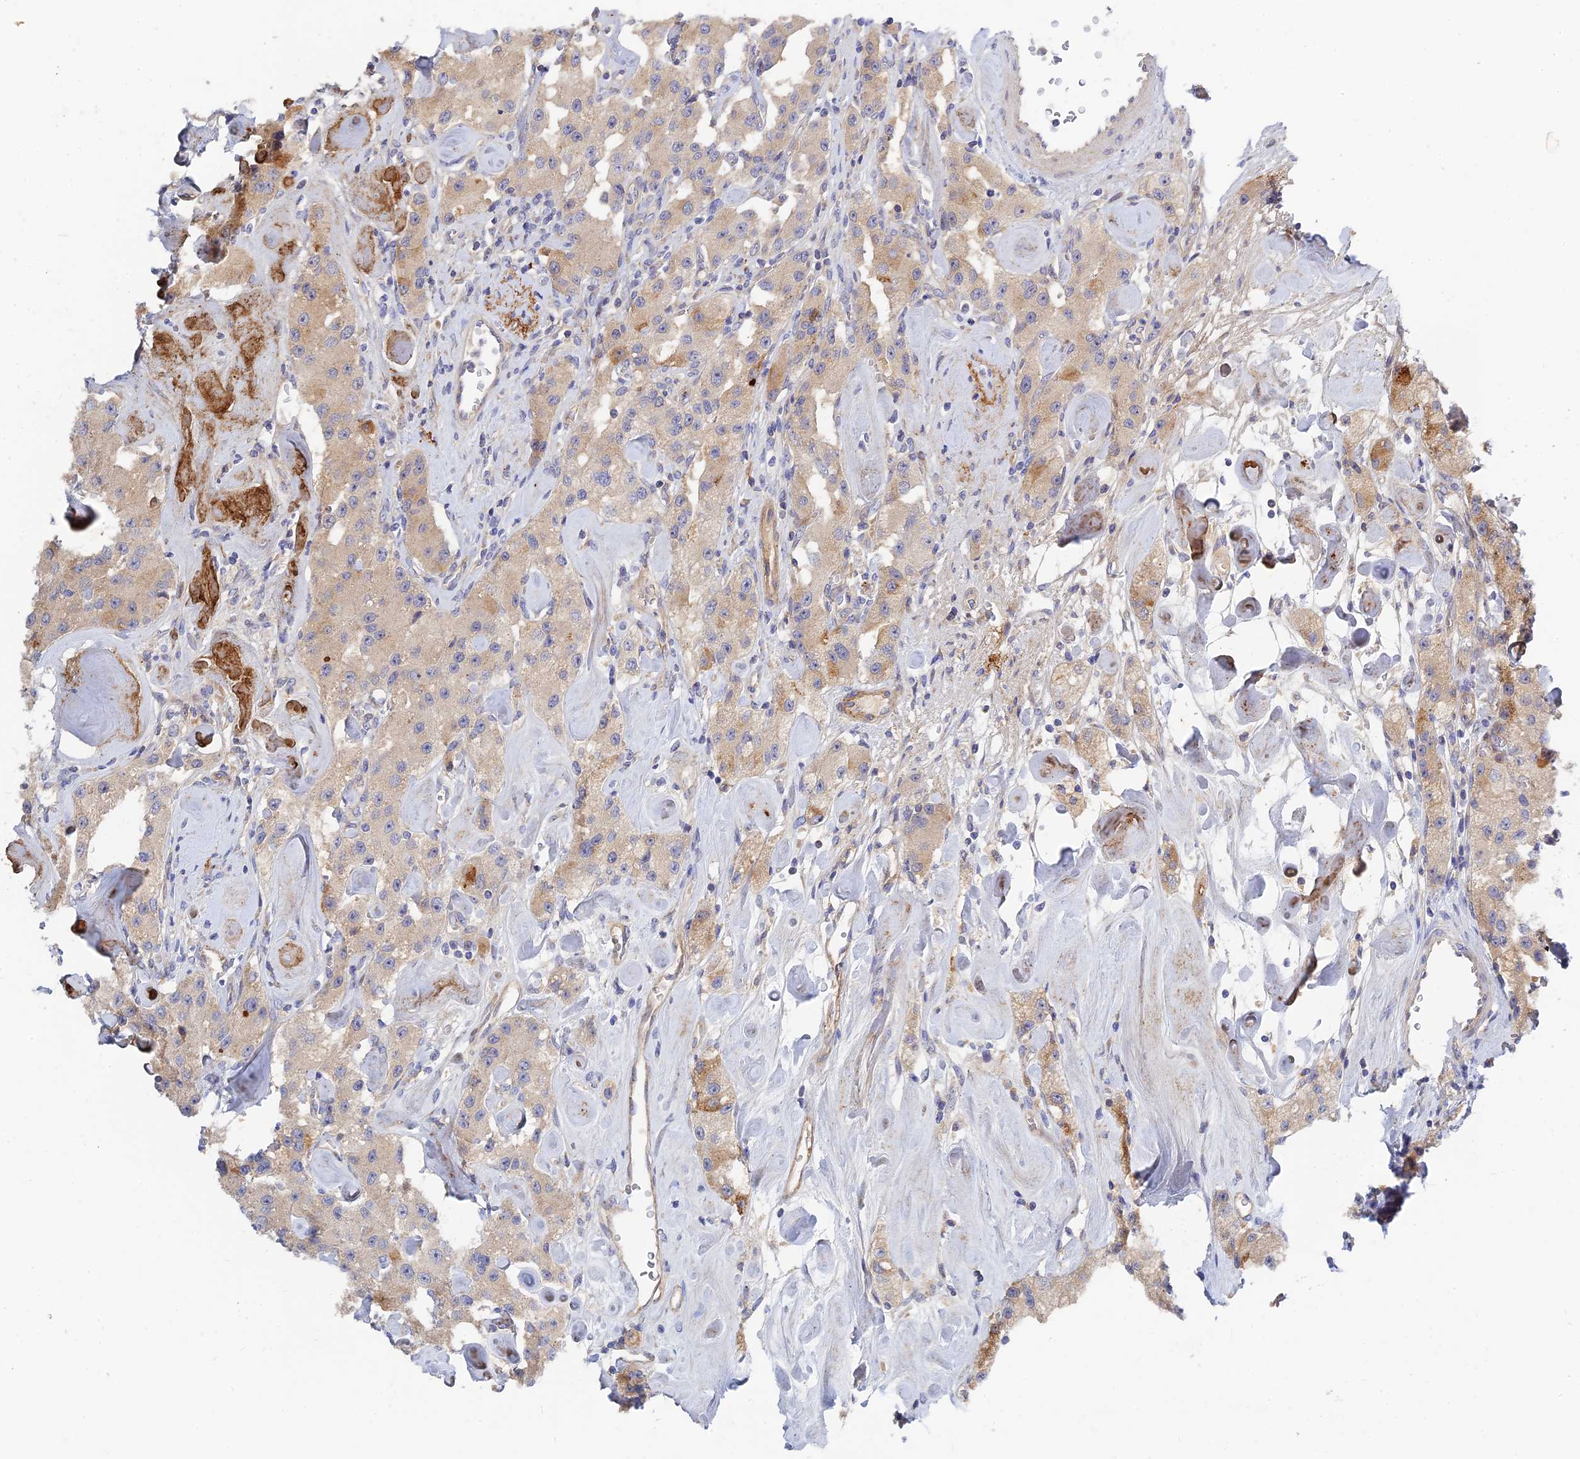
{"staining": {"intensity": "negative", "quantity": "none", "location": "none"}, "tissue": "carcinoid", "cell_type": "Tumor cells", "image_type": "cancer", "snomed": [{"axis": "morphology", "description": "Carcinoid, malignant, NOS"}, {"axis": "topography", "description": "Pancreas"}], "caption": "Photomicrograph shows no protein expression in tumor cells of carcinoid tissue. (Stains: DAB IHC with hematoxylin counter stain, Microscopy: brightfield microscopy at high magnification).", "gene": "SPATA5L1", "patient": {"sex": "male", "age": 41}}